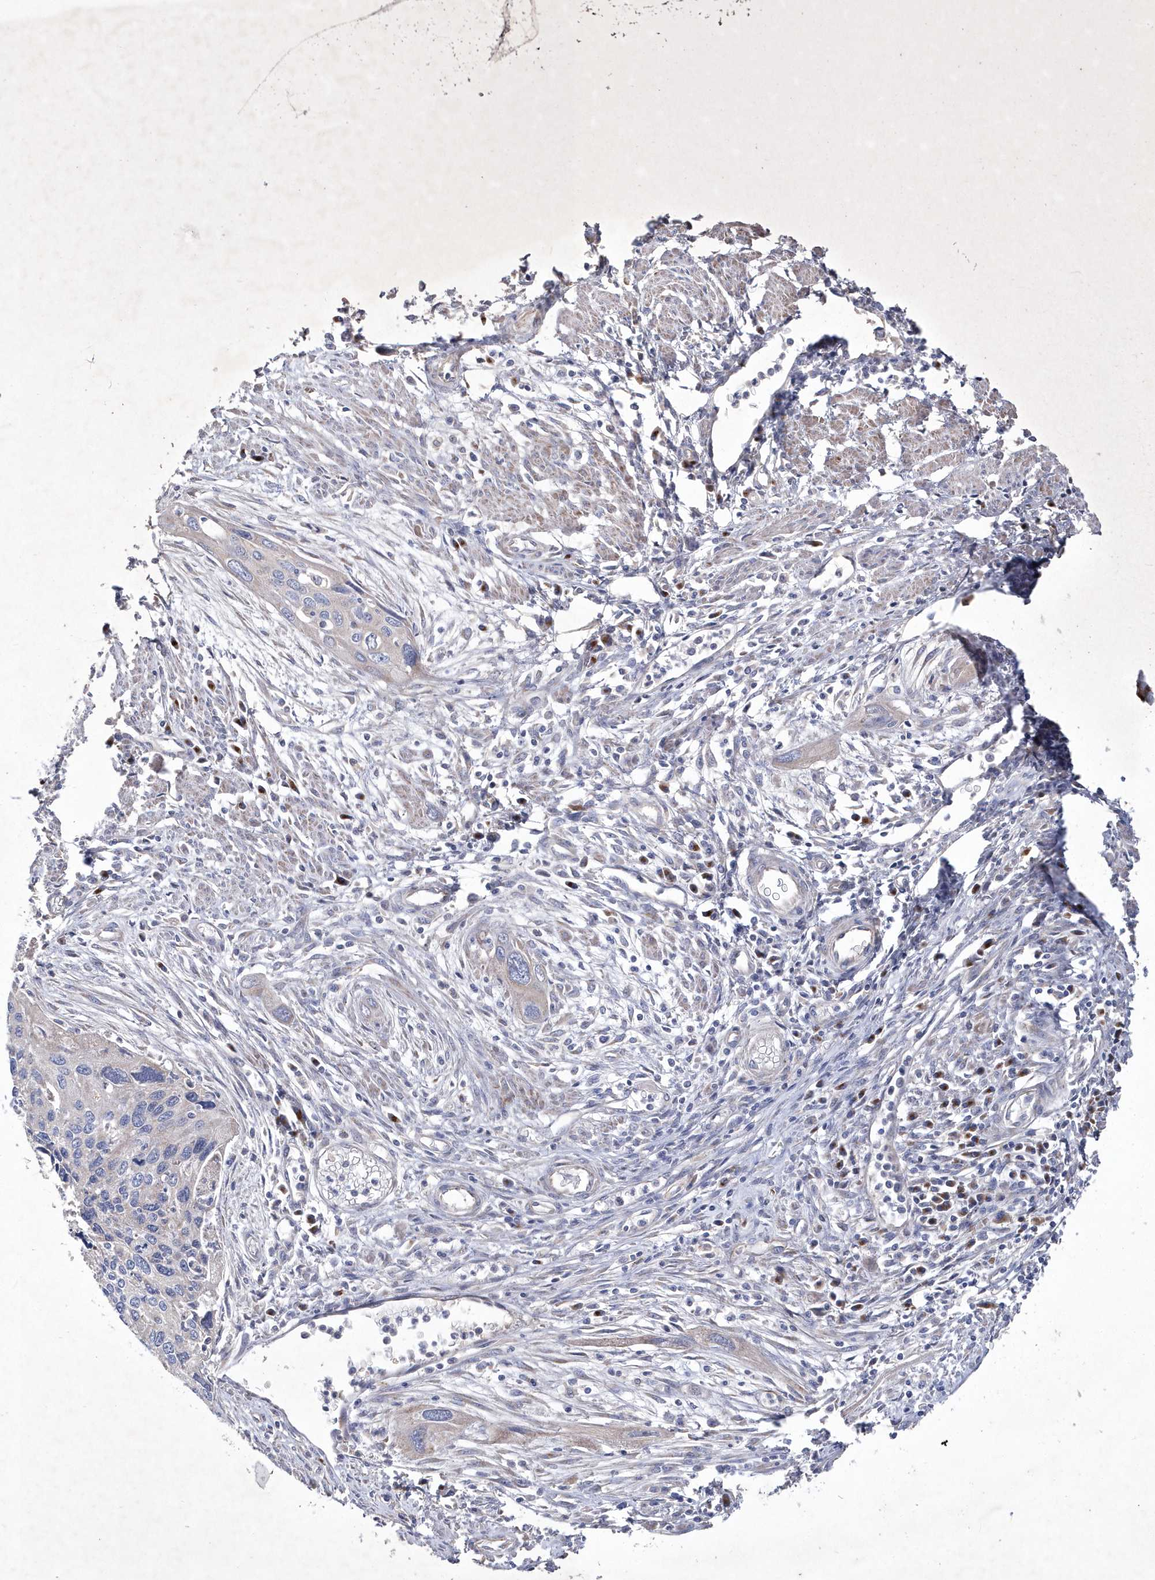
{"staining": {"intensity": "negative", "quantity": "none", "location": "none"}, "tissue": "cervical cancer", "cell_type": "Tumor cells", "image_type": "cancer", "snomed": [{"axis": "morphology", "description": "Squamous cell carcinoma, NOS"}, {"axis": "topography", "description": "Cervix"}], "caption": "The image reveals no significant expression in tumor cells of cervical squamous cell carcinoma.", "gene": "METTL8", "patient": {"sex": "female", "age": 55}}